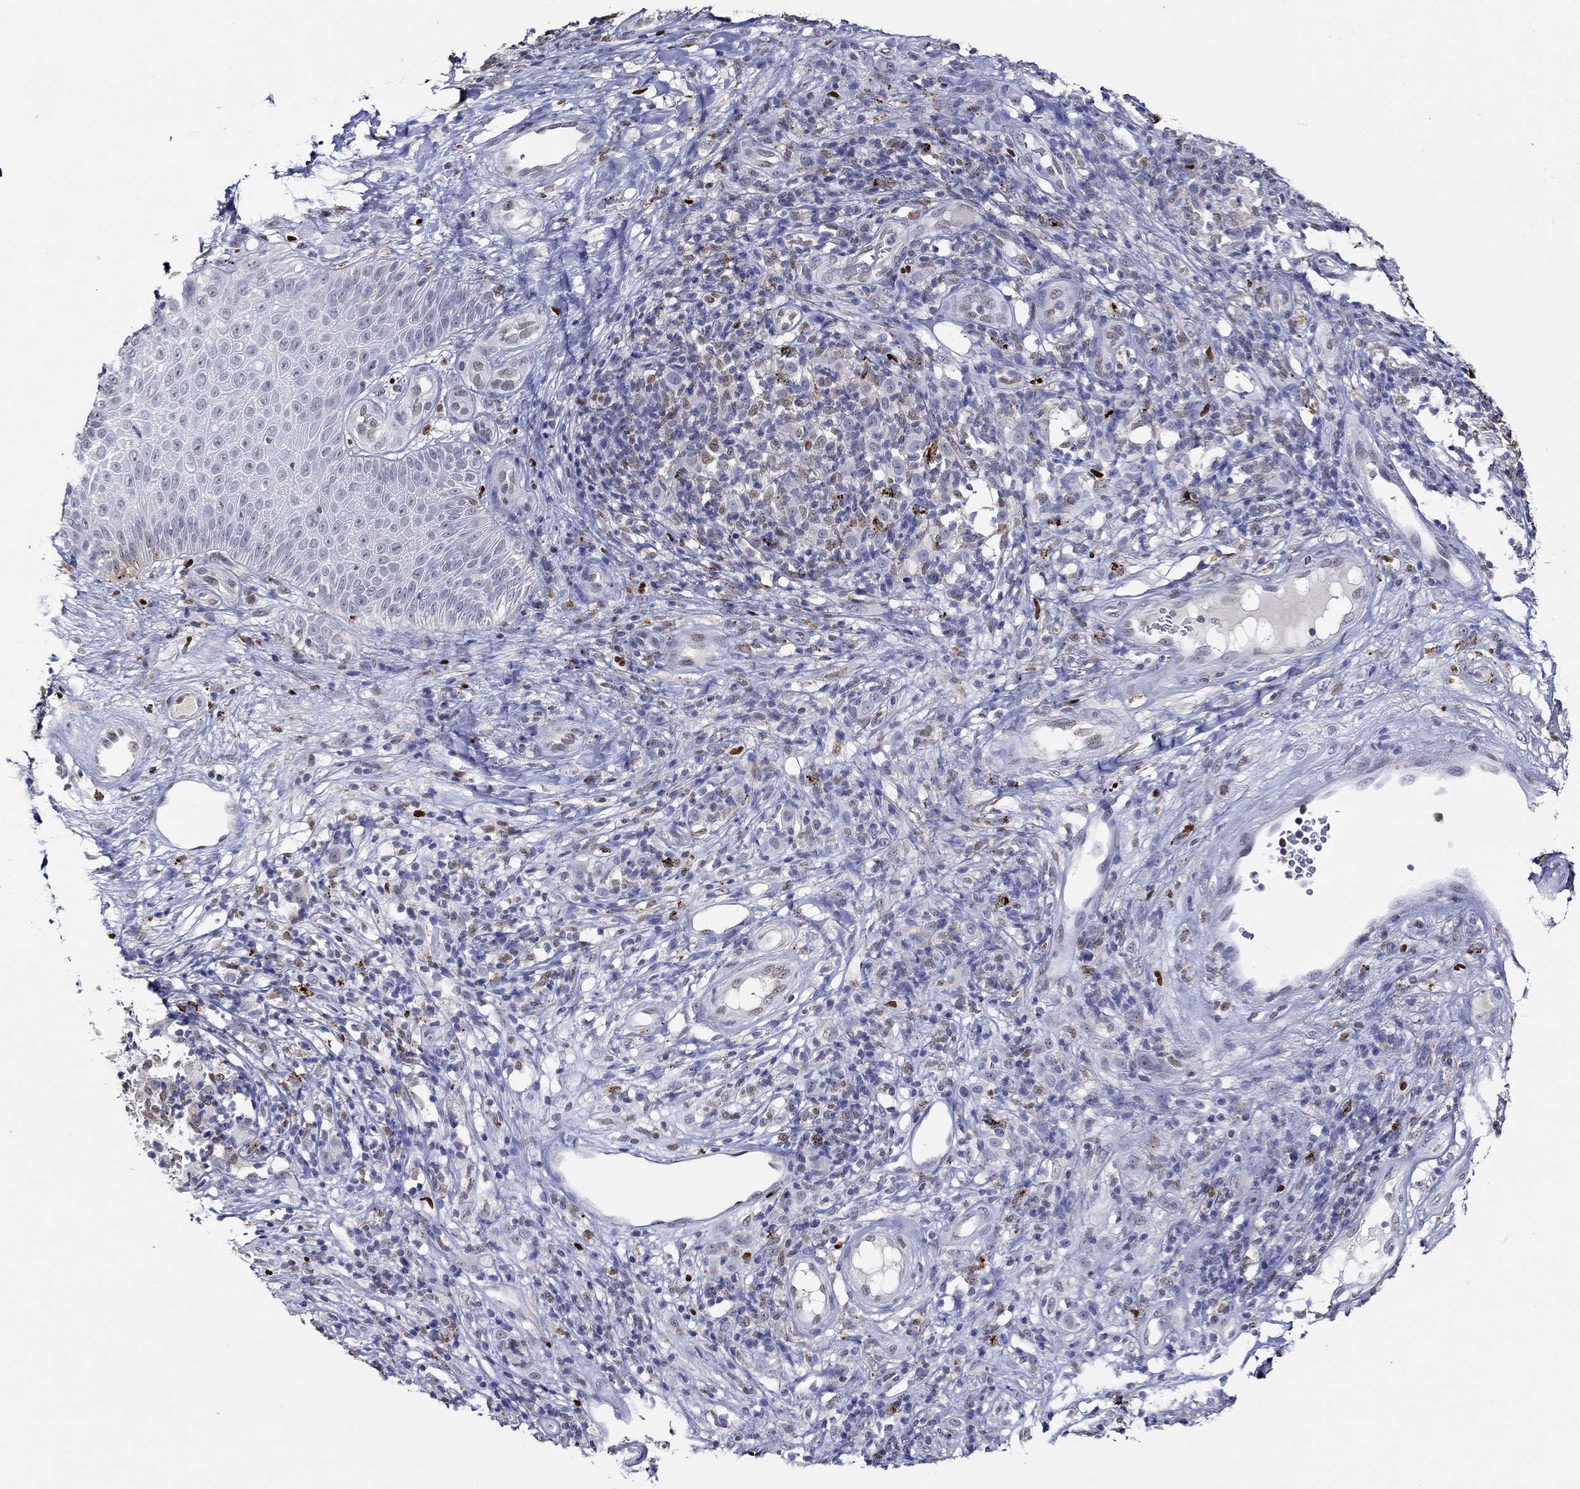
{"staining": {"intensity": "negative", "quantity": "none", "location": "none"}, "tissue": "melanoma", "cell_type": "Tumor cells", "image_type": "cancer", "snomed": [{"axis": "morphology", "description": "Malignant melanoma, NOS"}, {"axis": "topography", "description": "Skin"}], "caption": "The image displays no significant positivity in tumor cells of melanoma.", "gene": "GATA2", "patient": {"sex": "female", "age": 87}}